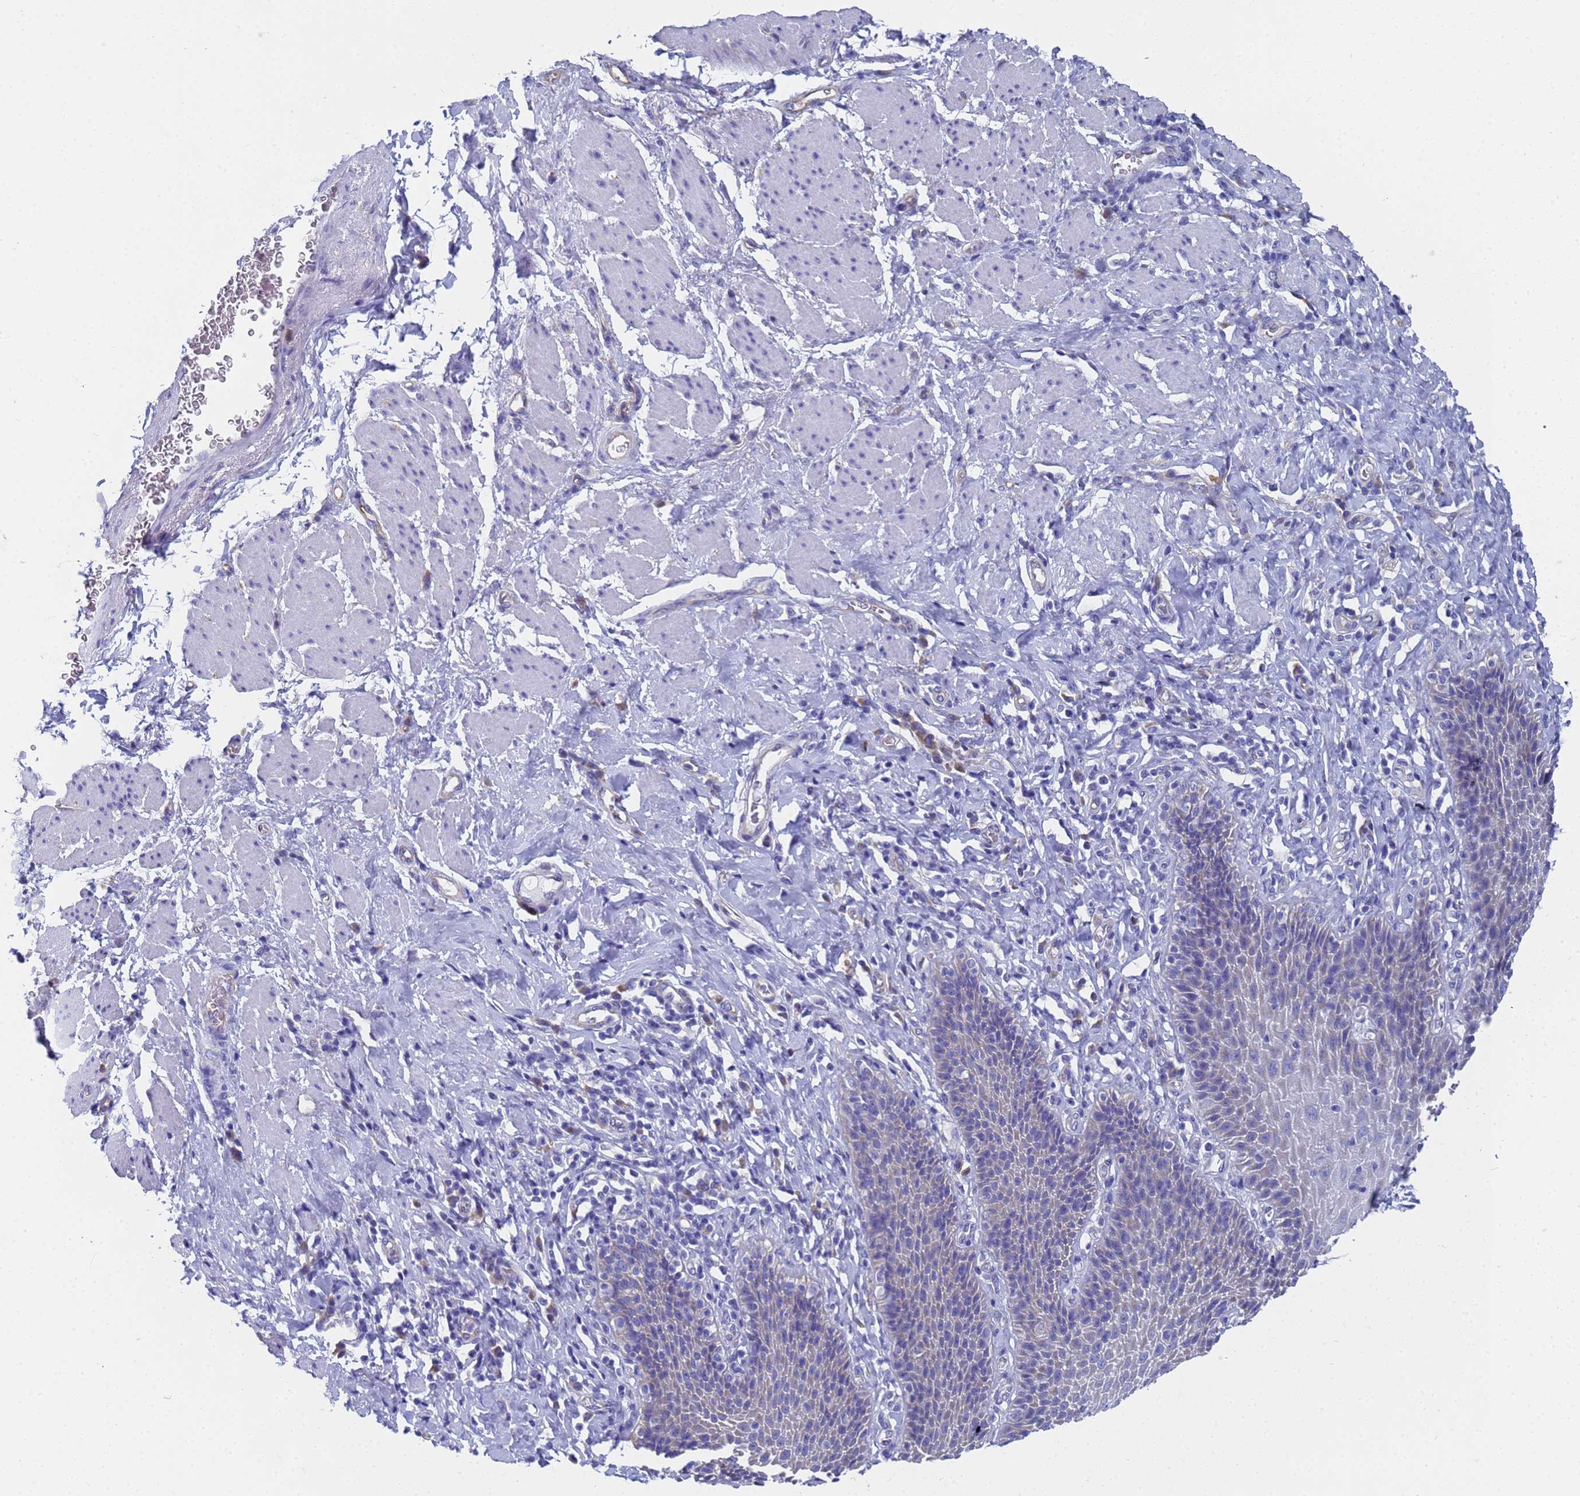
{"staining": {"intensity": "negative", "quantity": "none", "location": "none"}, "tissue": "esophagus", "cell_type": "Squamous epithelial cells", "image_type": "normal", "snomed": [{"axis": "morphology", "description": "Normal tissue, NOS"}, {"axis": "topography", "description": "Esophagus"}], "caption": "Squamous epithelial cells show no significant expression in unremarkable esophagus.", "gene": "TM4SF4", "patient": {"sex": "female", "age": 61}}